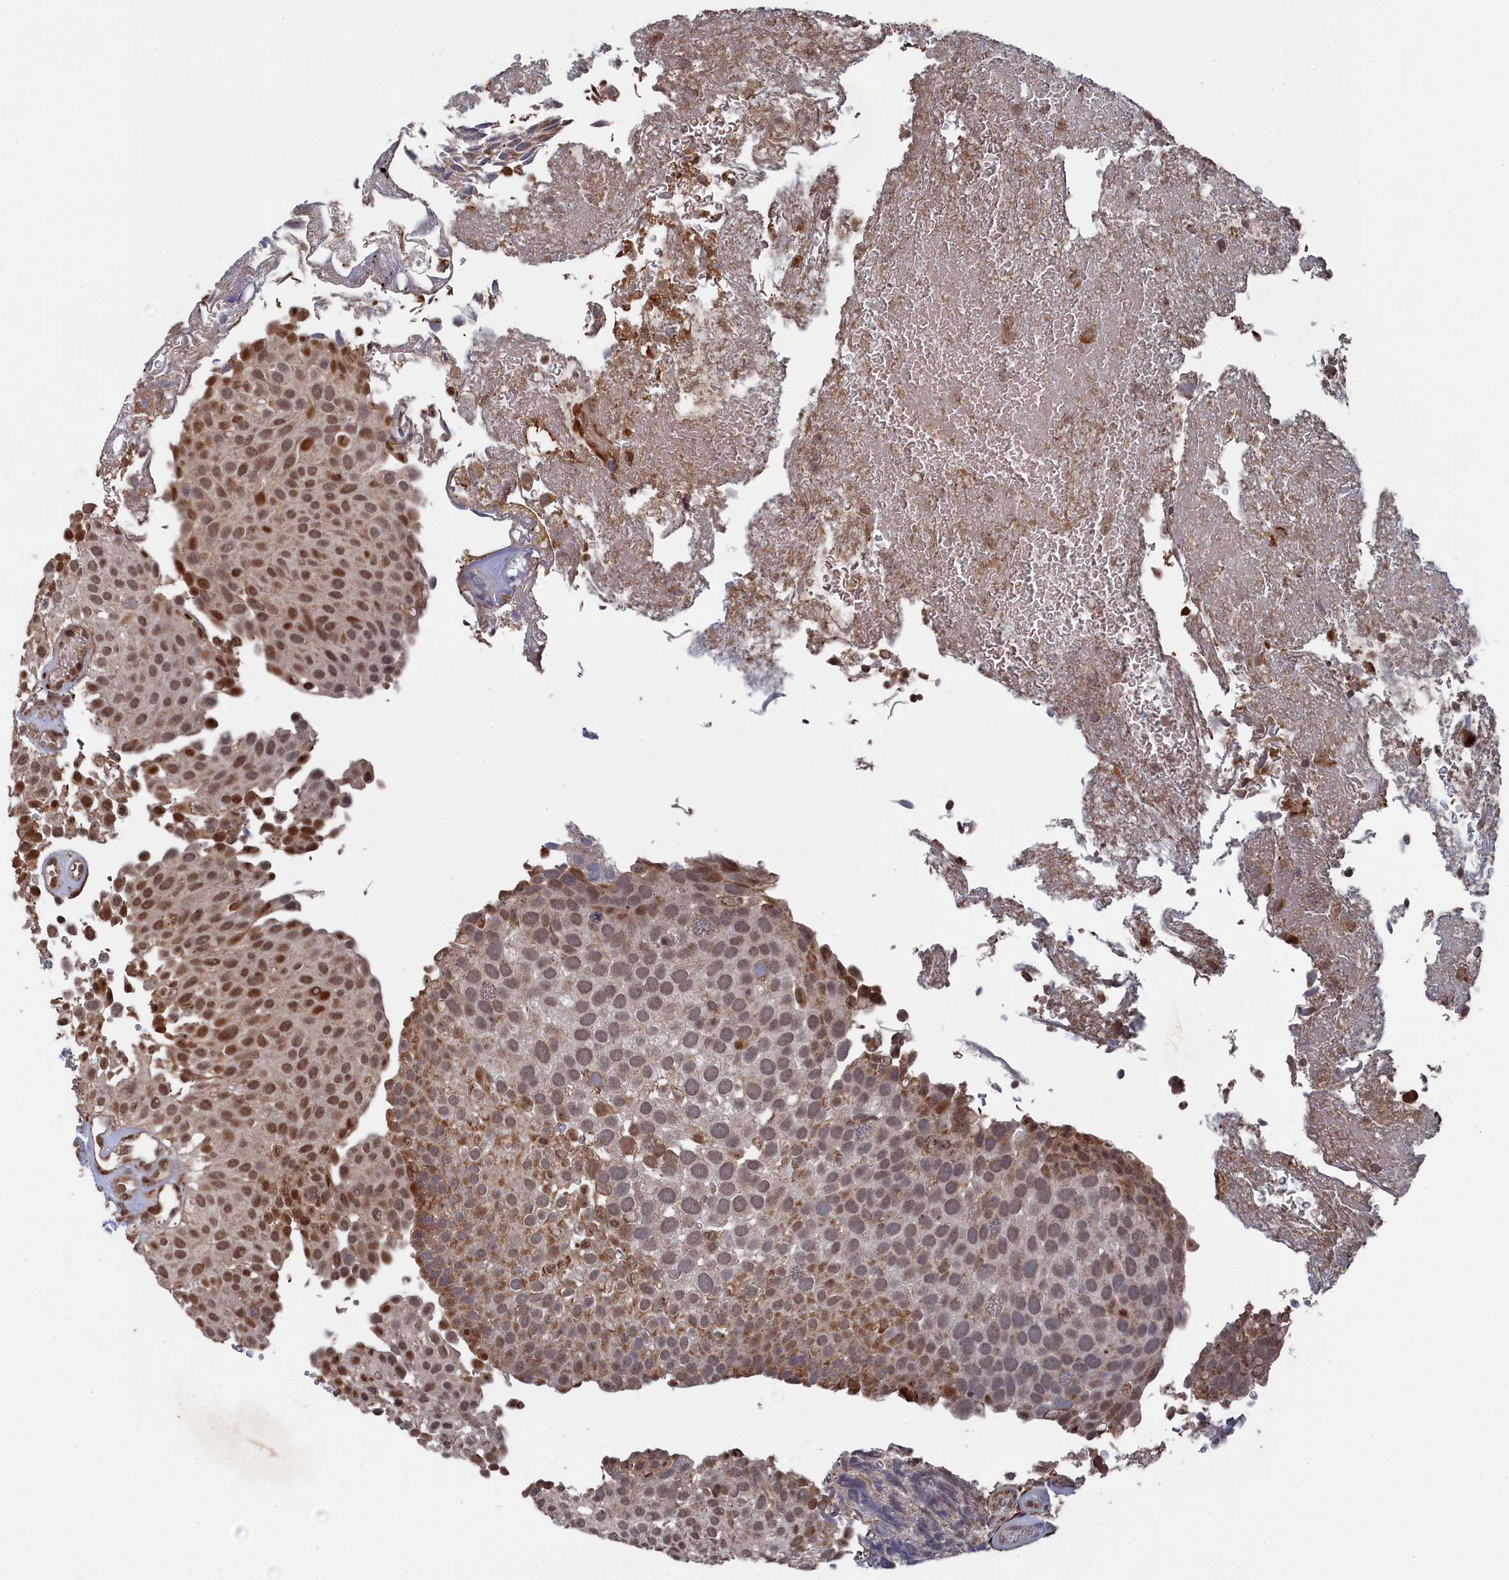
{"staining": {"intensity": "moderate", "quantity": ">75%", "location": "cytoplasmic/membranous,nuclear"}, "tissue": "urothelial cancer", "cell_type": "Tumor cells", "image_type": "cancer", "snomed": [{"axis": "morphology", "description": "Urothelial carcinoma, Low grade"}, {"axis": "topography", "description": "Urinary bladder"}], "caption": "Human low-grade urothelial carcinoma stained with a brown dye exhibits moderate cytoplasmic/membranous and nuclear positive positivity in approximately >75% of tumor cells.", "gene": "CEACAM21", "patient": {"sex": "male", "age": 78}}